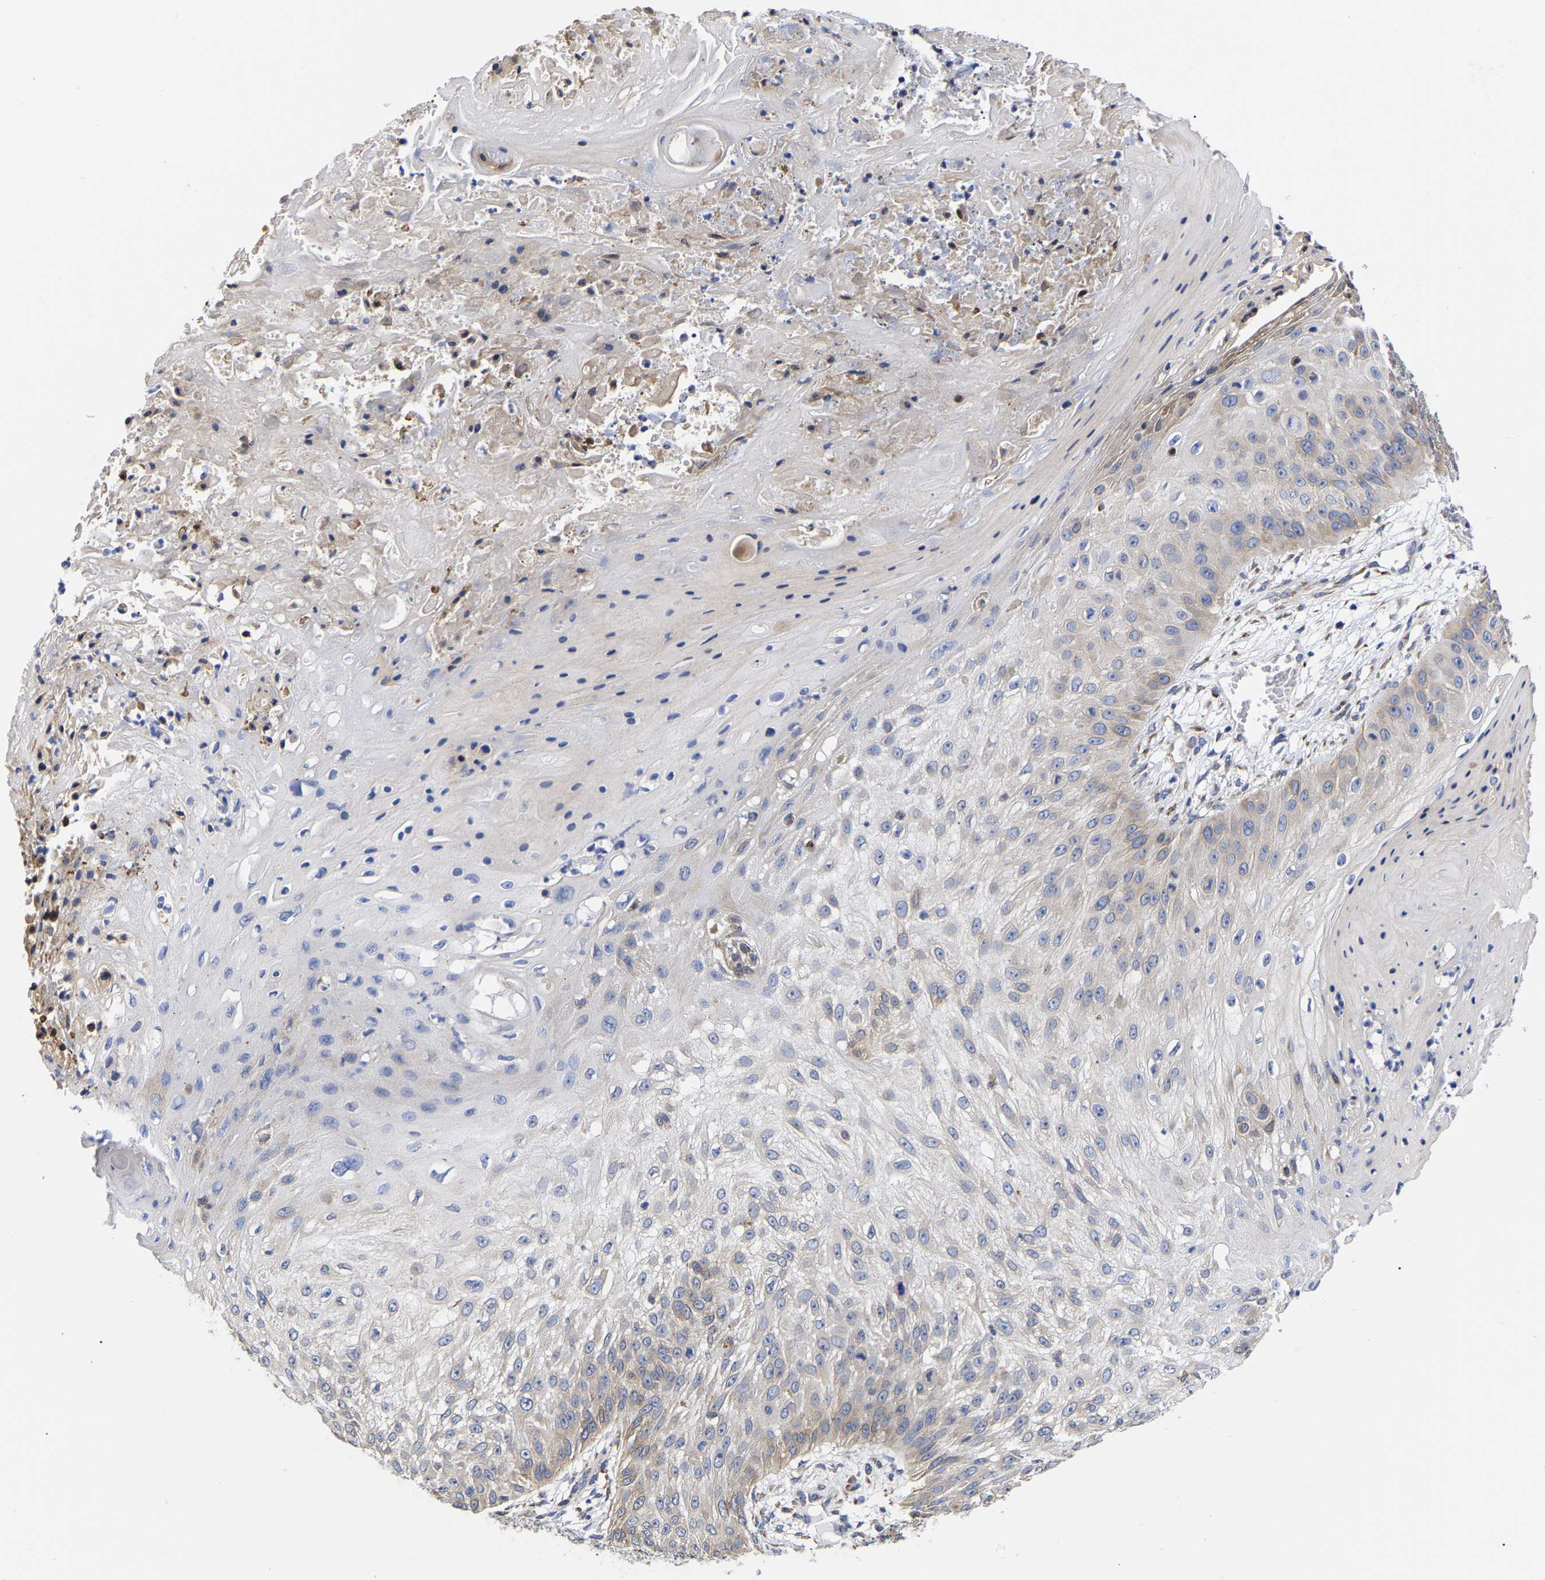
{"staining": {"intensity": "weak", "quantity": "25%-75%", "location": "cytoplasmic/membranous"}, "tissue": "skin cancer", "cell_type": "Tumor cells", "image_type": "cancer", "snomed": [{"axis": "morphology", "description": "Squamous cell carcinoma, NOS"}, {"axis": "topography", "description": "Skin"}], "caption": "Skin cancer (squamous cell carcinoma) was stained to show a protein in brown. There is low levels of weak cytoplasmic/membranous positivity in about 25%-75% of tumor cells.", "gene": "CFAP298", "patient": {"sex": "female", "age": 80}}